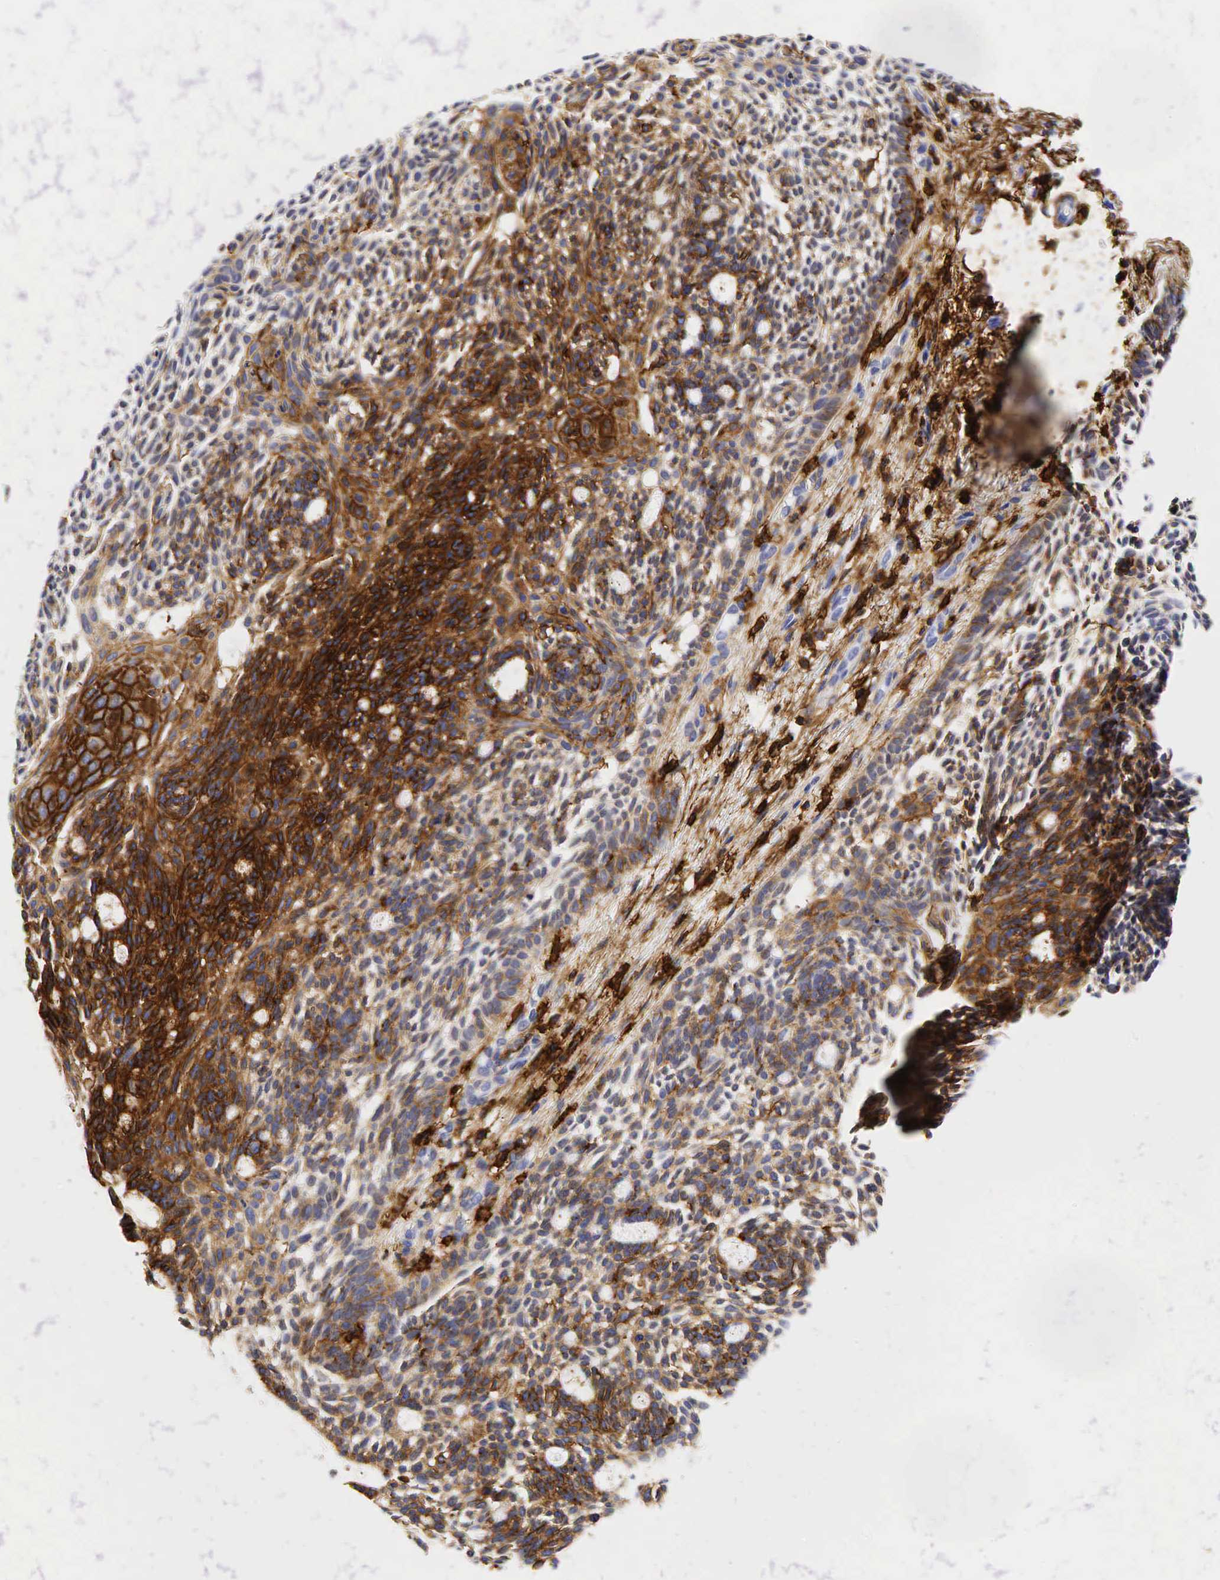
{"staining": {"intensity": "moderate", "quantity": "25%-75%", "location": "cytoplasmic/membranous"}, "tissue": "skin cancer", "cell_type": "Tumor cells", "image_type": "cancer", "snomed": [{"axis": "morphology", "description": "Basal cell carcinoma"}, {"axis": "topography", "description": "Skin"}], "caption": "Skin cancer stained with DAB (3,3'-diaminobenzidine) IHC displays medium levels of moderate cytoplasmic/membranous staining in about 25%-75% of tumor cells.", "gene": "CD44", "patient": {"sex": "male", "age": 58}}